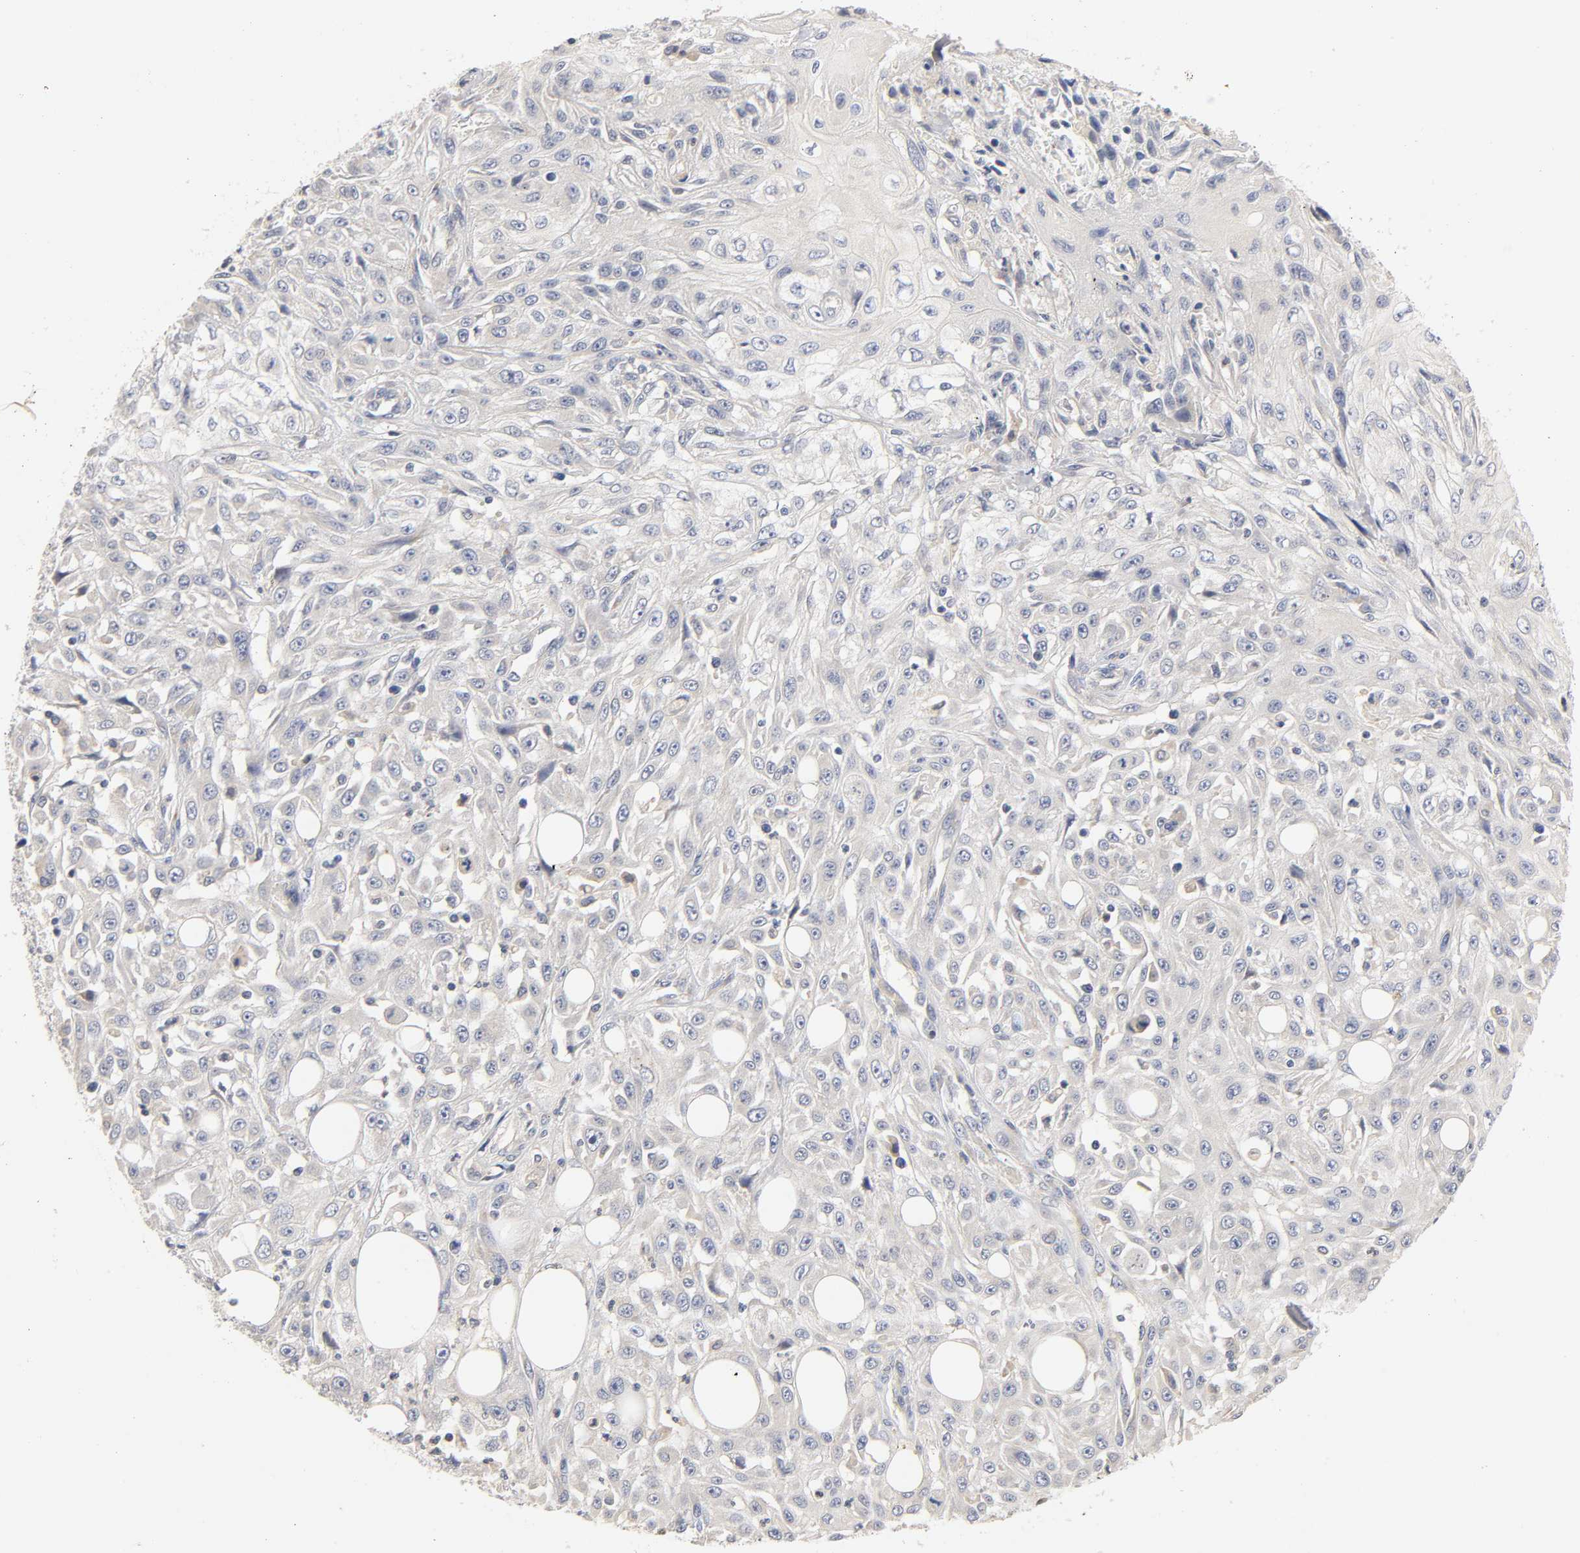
{"staining": {"intensity": "negative", "quantity": "none", "location": "none"}, "tissue": "skin cancer", "cell_type": "Tumor cells", "image_type": "cancer", "snomed": [{"axis": "morphology", "description": "Squamous cell carcinoma, NOS"}, {"axis": "topography", "description": "Skin"}], "caption": "The photomicrograph reveals no significant expression in tumor cells of squamous cell carcinoma (skin).", "gene": "RHOA", "patient": {"sex": "male", "age": 75}}